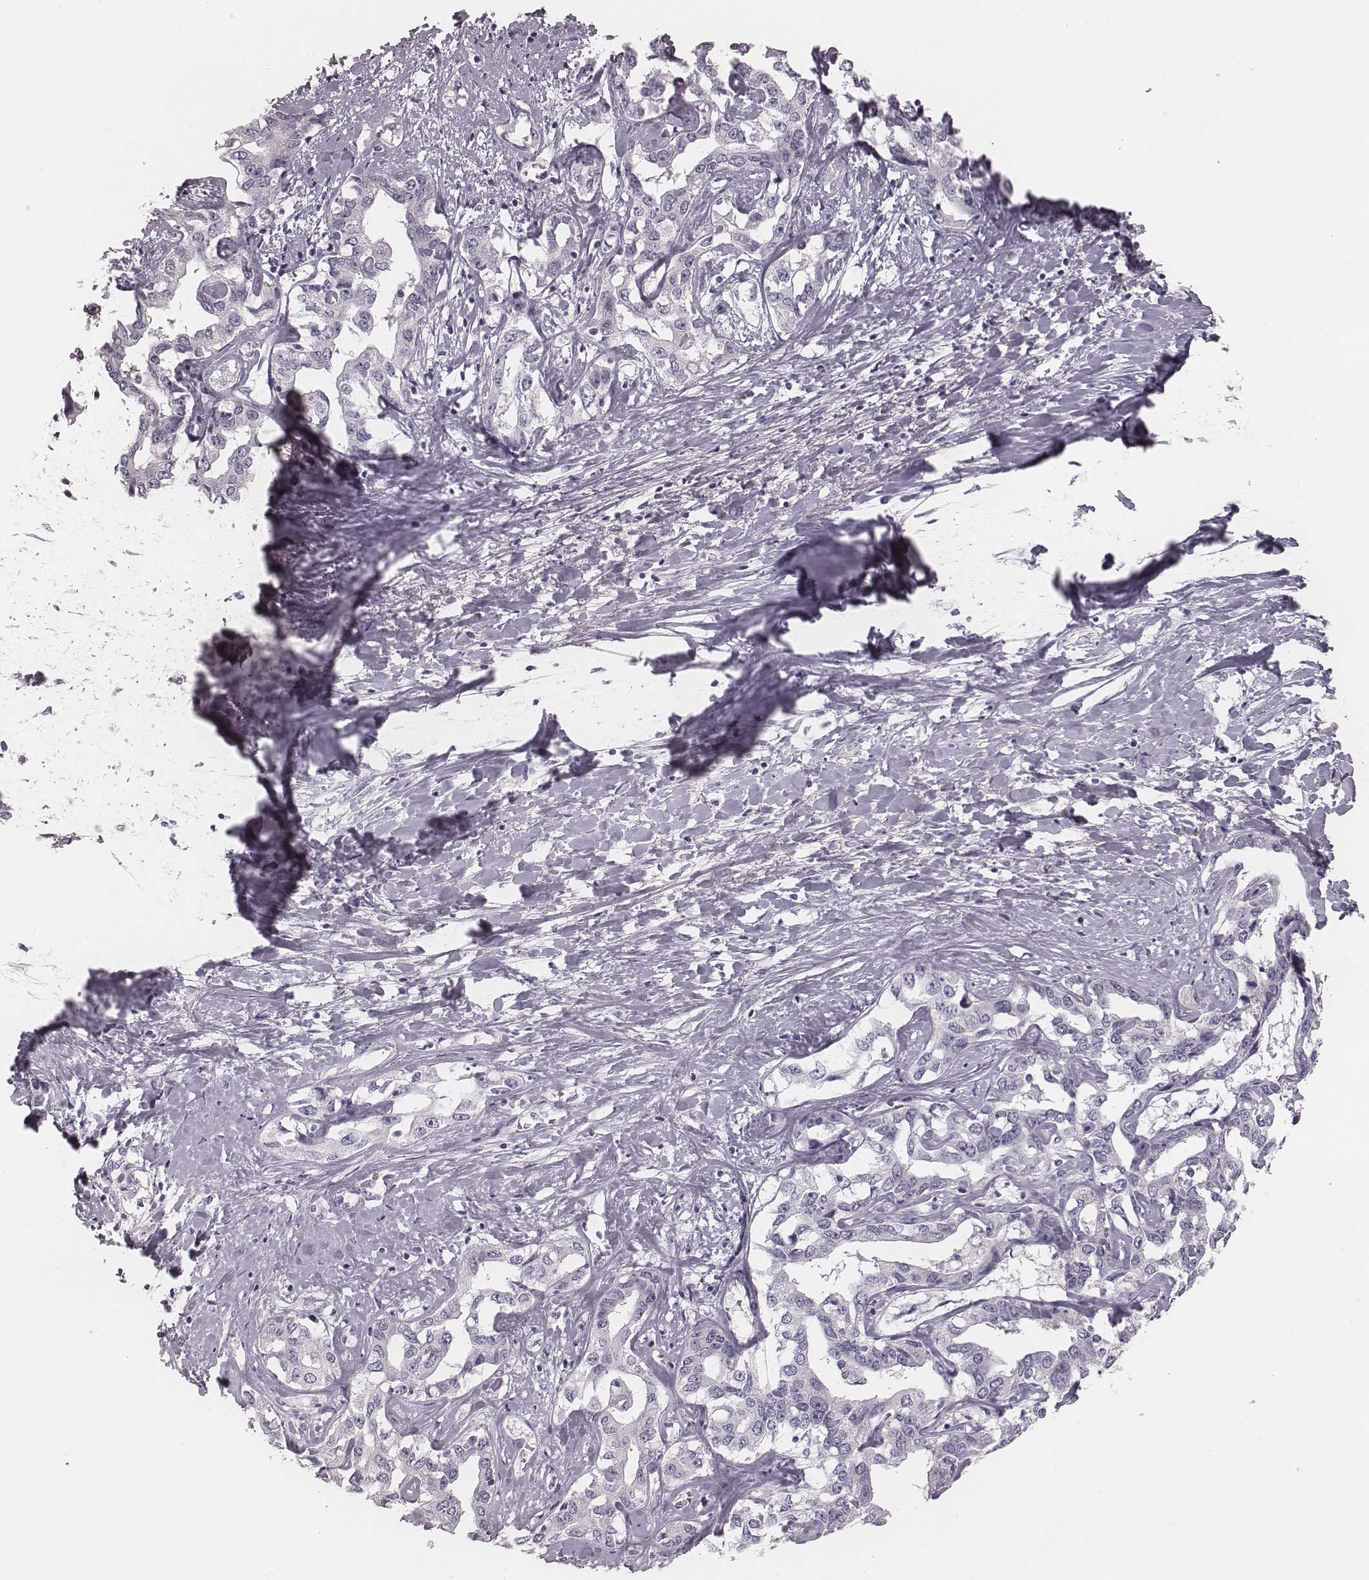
{"staining": {"intensity": "negative", "quantity": "none", "location": "none"}, "tissue": "liver cancer", "cell_type": "Tumor cells", "image_type": "cancer", "snomed": [{"axis": "morphology", "description": "Cholangiocarcinoma"}, {"axis": "topography", "description": "Liver"}], "caption": "An immunohistochemistry histopathology image of liver cholangiocarcinoma is shown. There is no staining in tumor cells of liver cholangiocarcinoma.", "gene": "SPA17", "patient": {"sex": "male", "age": 59}}